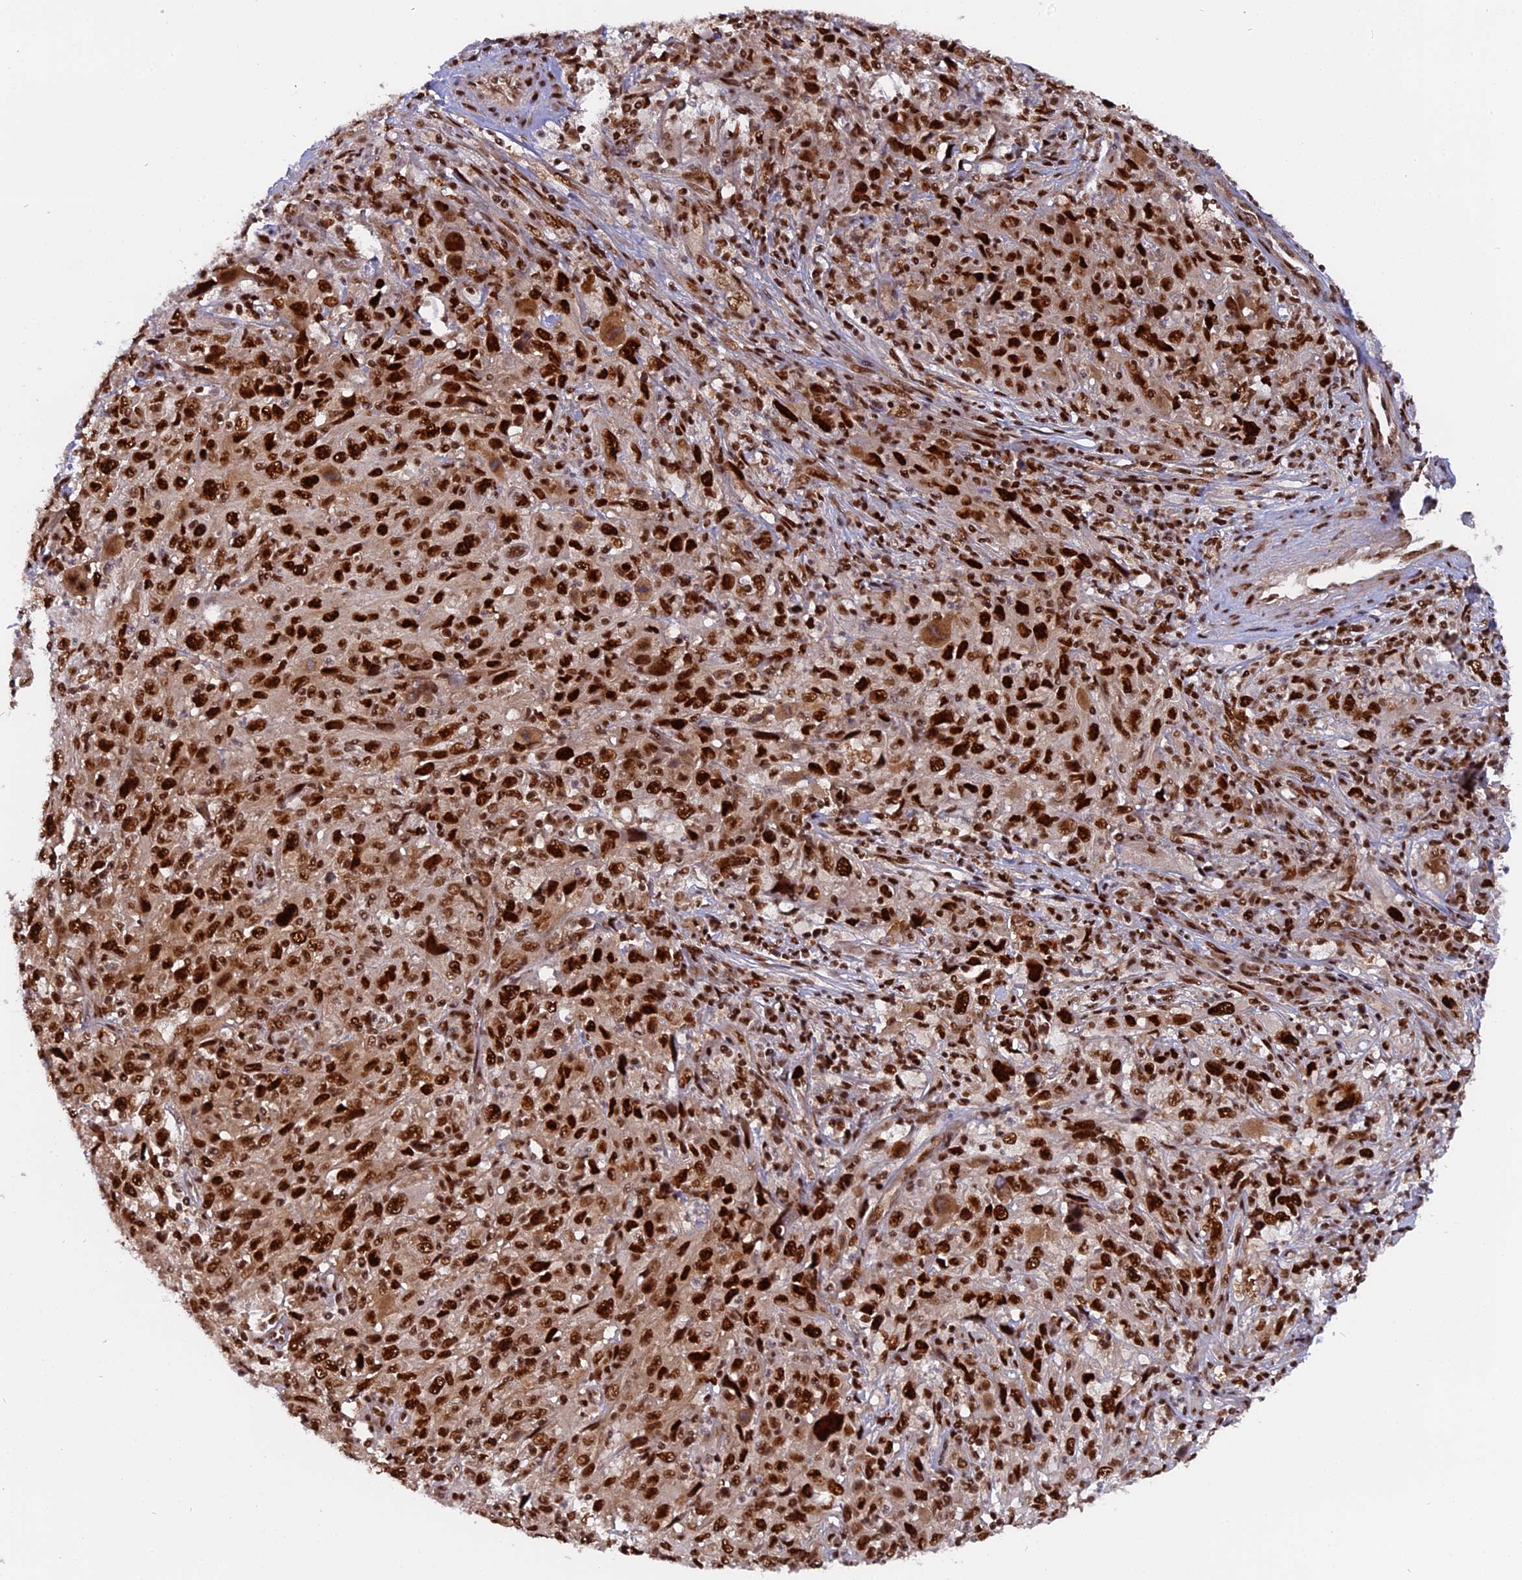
{"staining": {"intensity": "strong", "quantity": ">75%", "location": "nuclear"}, "tissue": "cervical cancer", "cell_type": "Tumor cells", "image_type": "cancer", "snomed": [{"axis": "morphology", "description": "Squamous cell carcinoma, NOS"}, {"axis": "topography", "description": "Cervix"}], "caption": "IHC photomicrograph of neoplastic tissue: human cervical cancer (squamous cell carcinoma) stained using immunohistochemistry displays high levels of strong protein expression localized specifically in the nuclear of tumor cells, appearing as a nuclear brown color.", "gene": "RAMAC", "patient": {"sex": "female", "age": 46}}